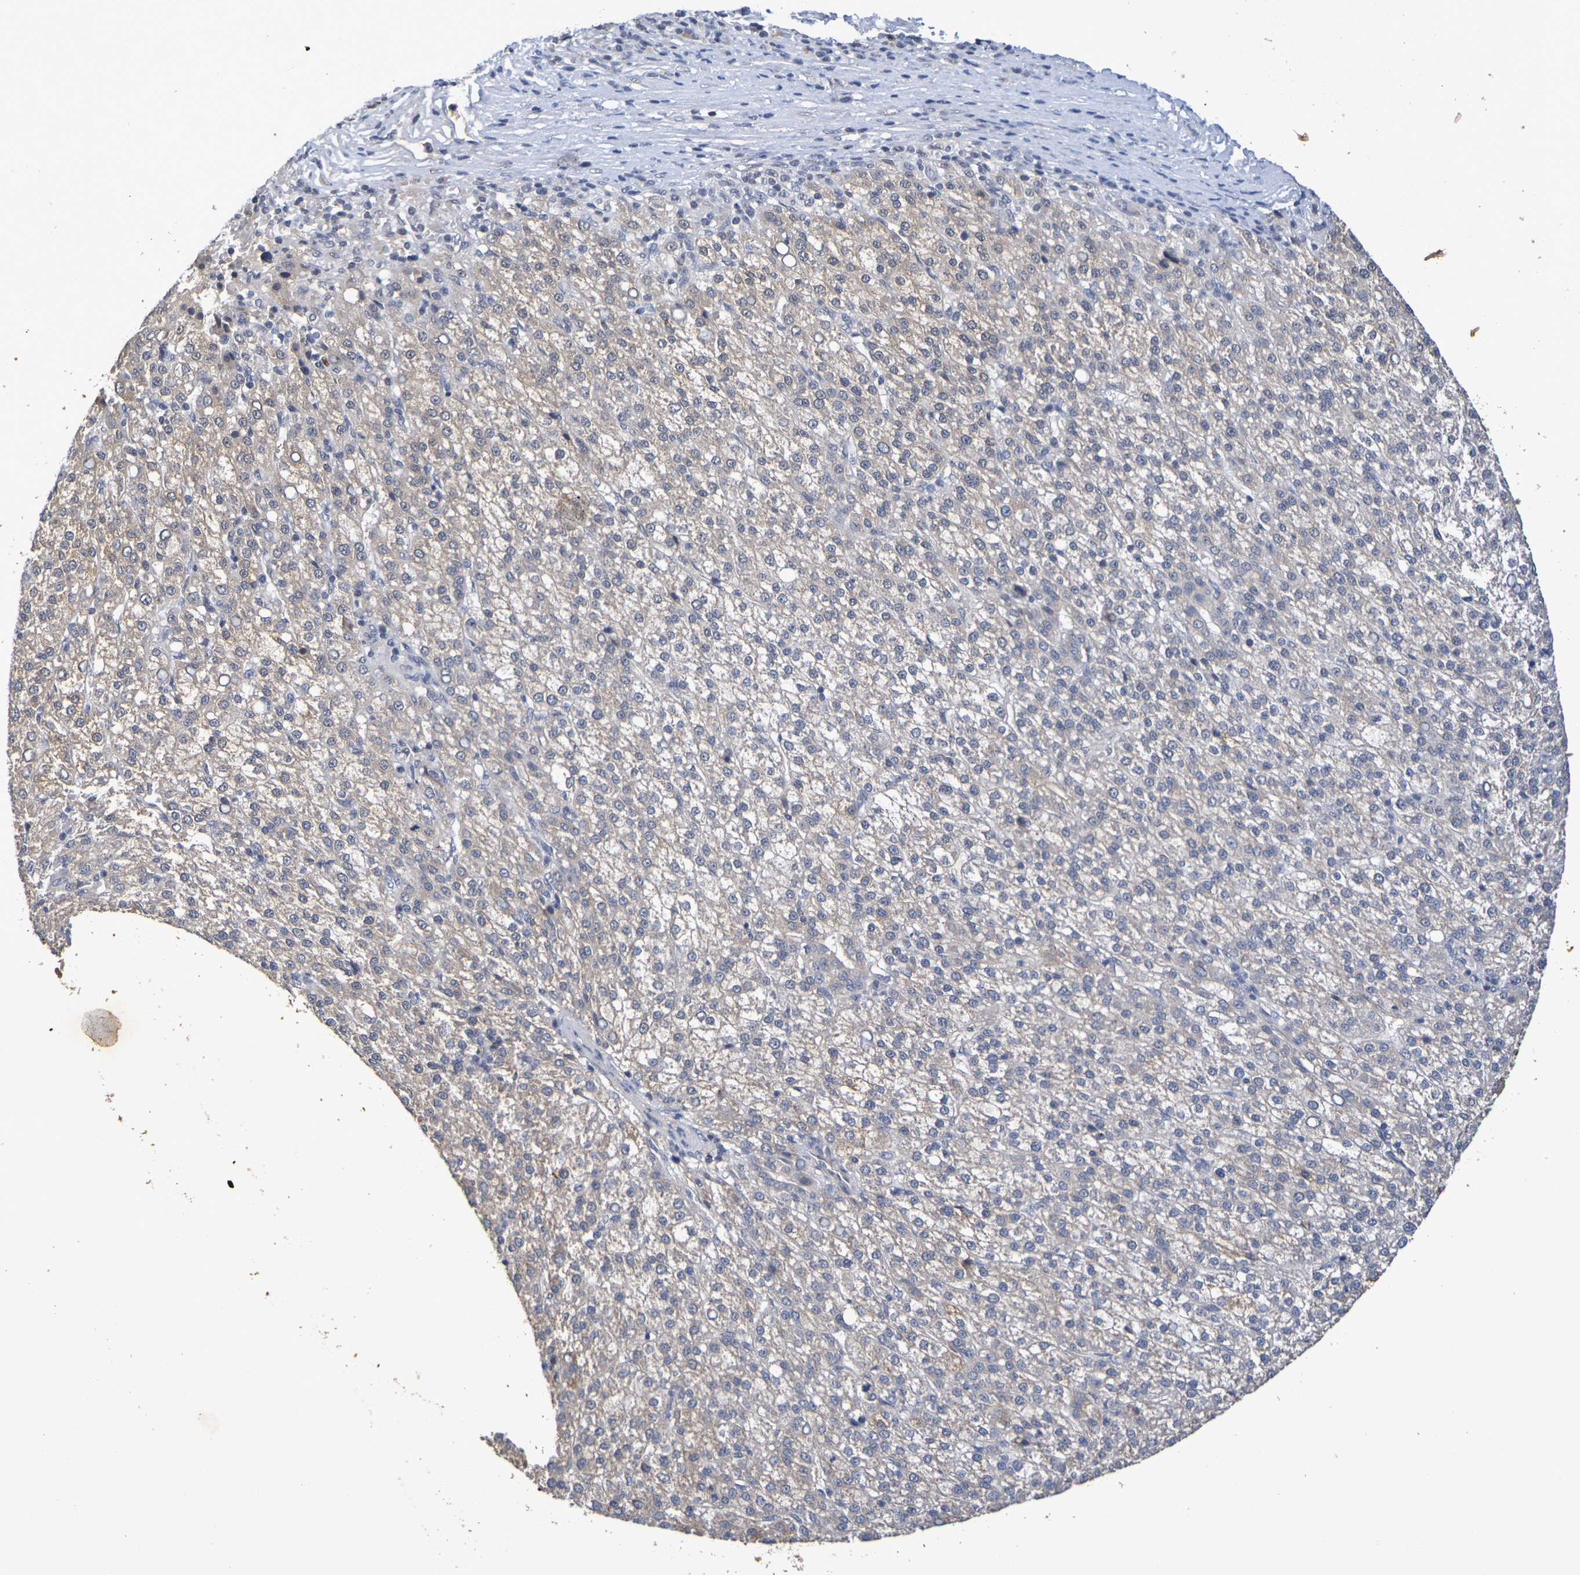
{"staining": {"intensity": "moderate", "quantity": "<25%", "location": "cytoplasmic/membranous"}, "tissue": "liver cancer", "cell_type": "Tumor cells", "image_type": "cancer", "snomed": [{"axis": "morphology", "description": "Carcinoma, Hepatocellular, NOS"}, {"axis": "topography", "description": "Liver"}], "caption": "Moderate cytoplasmic/membranous protein staining is identified in approximately <25% of tumor cells in liver cancer (hepatocellular carcinoma). (DAB = brown stain, brightfield microscopy at high magnification).", "gene": "TERF2", "patient": {"sex": "female", "age": 58}}